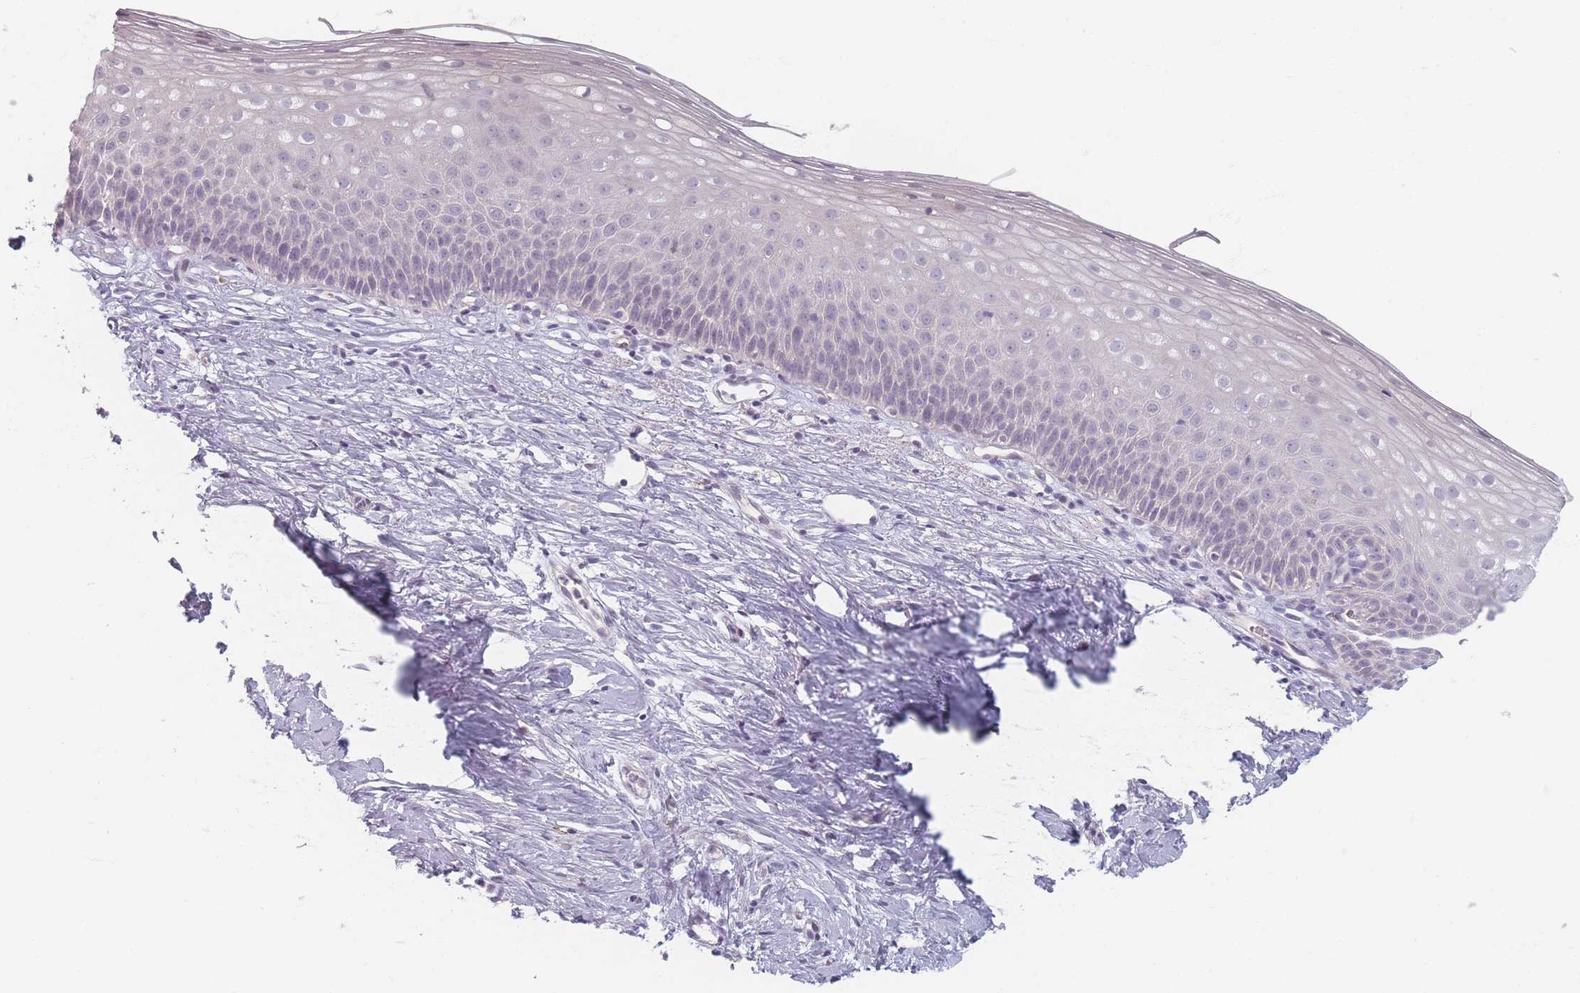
{"staining": {"intensity": "negative", "quantity": "none", "location": "none"}, "tissue": "cervix", "cell_type": "Glandular cells", "image_type": "normal", "snomed": [{"axis": "morphology", "description": "Normal tissue, NOS"}, {"axis": "topography", "description": "Cervix"}], "caption": "Immunohistochemistry (IHC) micrograph of unremarkable human cervix stained for a protein (brown), which displays no staining in glandular cells.", "gene": "TMOD1", "patient": {"sex": "female", "age": 57}}